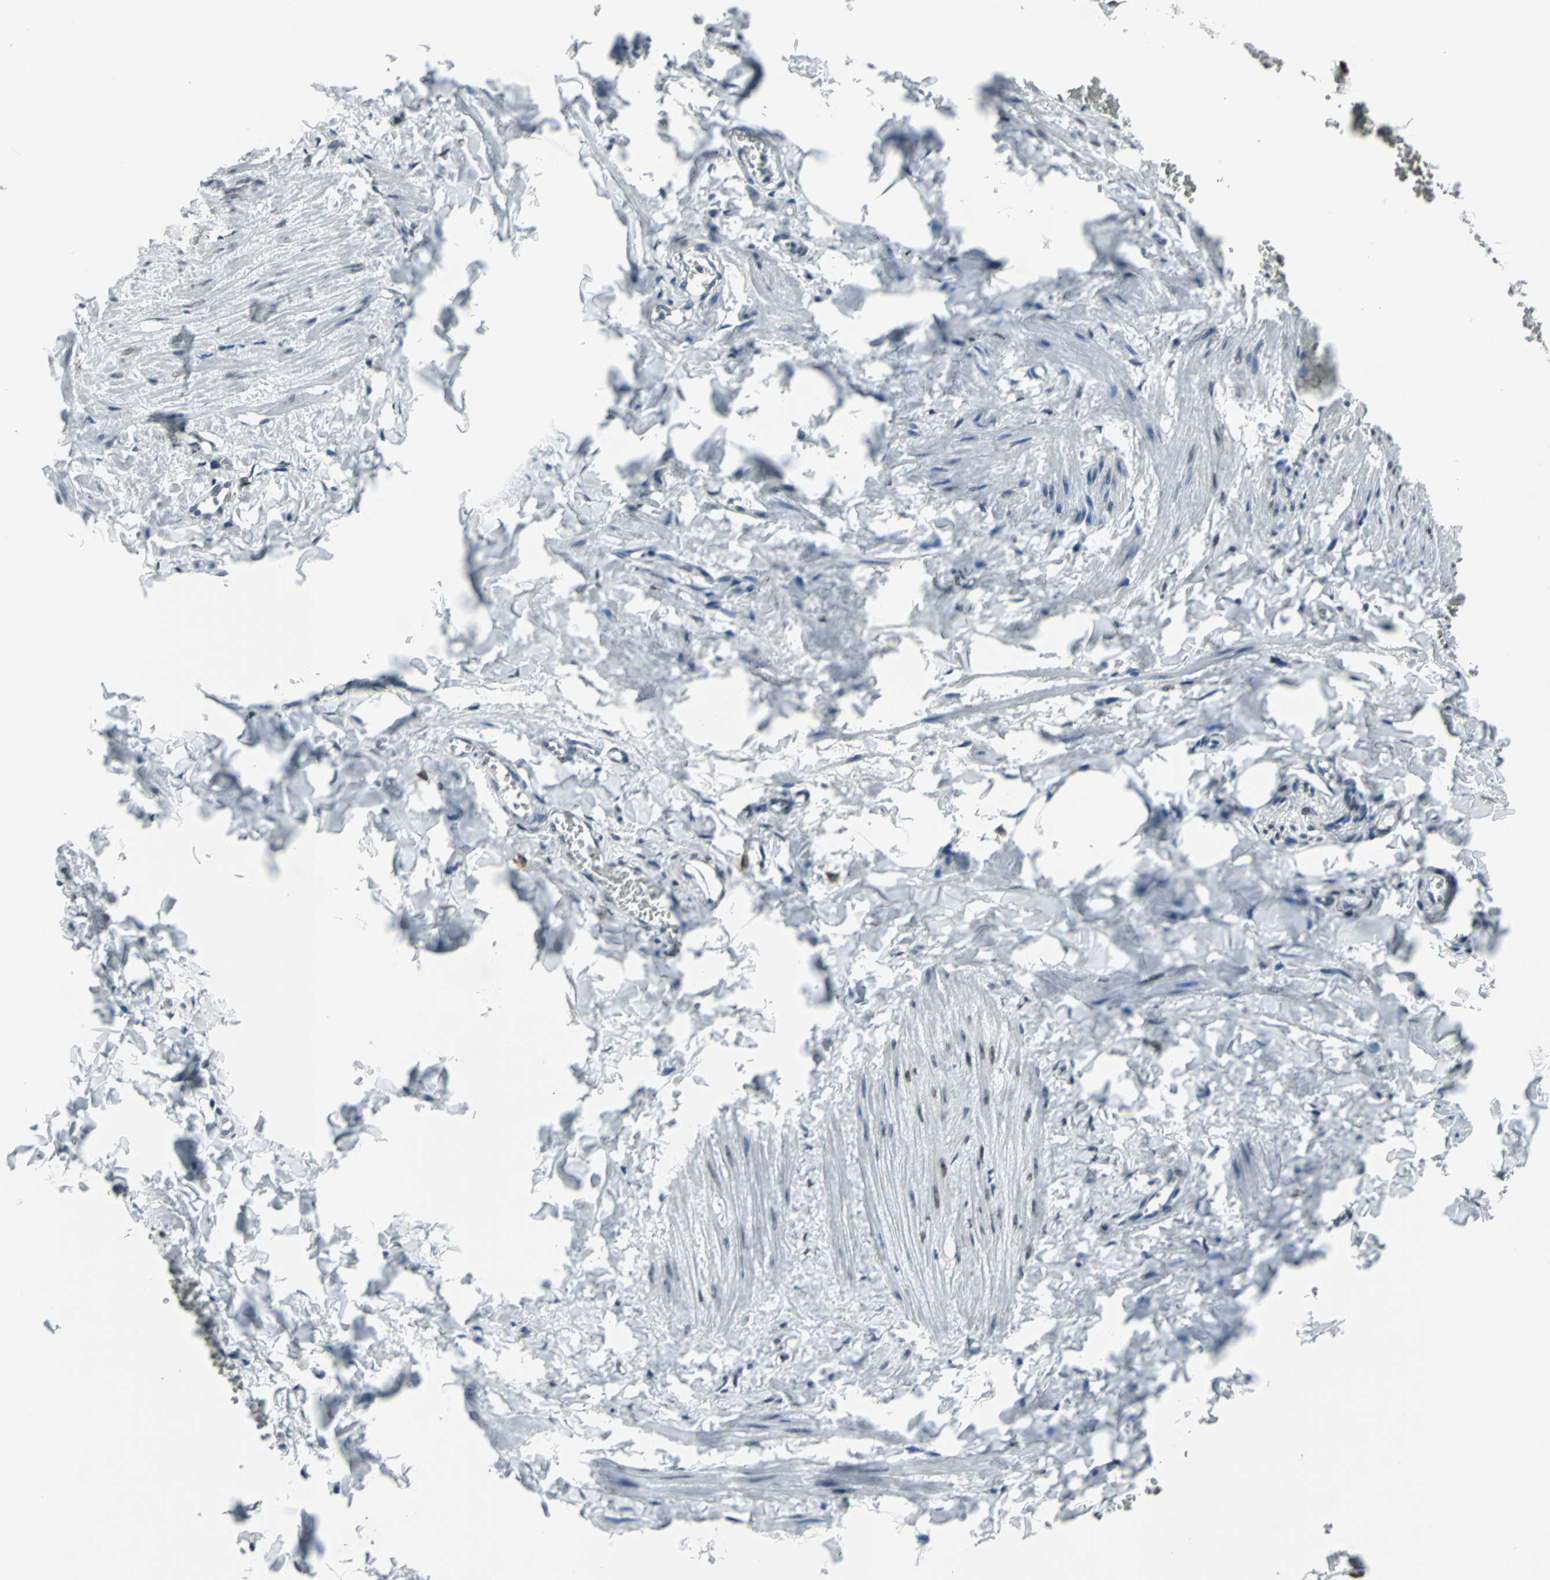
{"staining": {"intensity": "strong", "quantity": ">75%", "location": "nuclear"}, "tissue": "adipose tissue", "cell_type": "Adipocytes", "image_type": "normal", "snomed": [{"axis": "morphology", "description": "Normal tissue, NOS"}, {"axis": "topography", "description": "Vascular tissue"}], "caption": "Brown immunohistochemical staining in normal adipose tissue exhibits strong nuclear positivity in about >75% of adipocytes. (DAB (3,3'-diaminobenzidine) IHC with brightfield microscopy, high magnification).", "gene": "ISY1", "patient": {"sex": "male", "age": 41}}